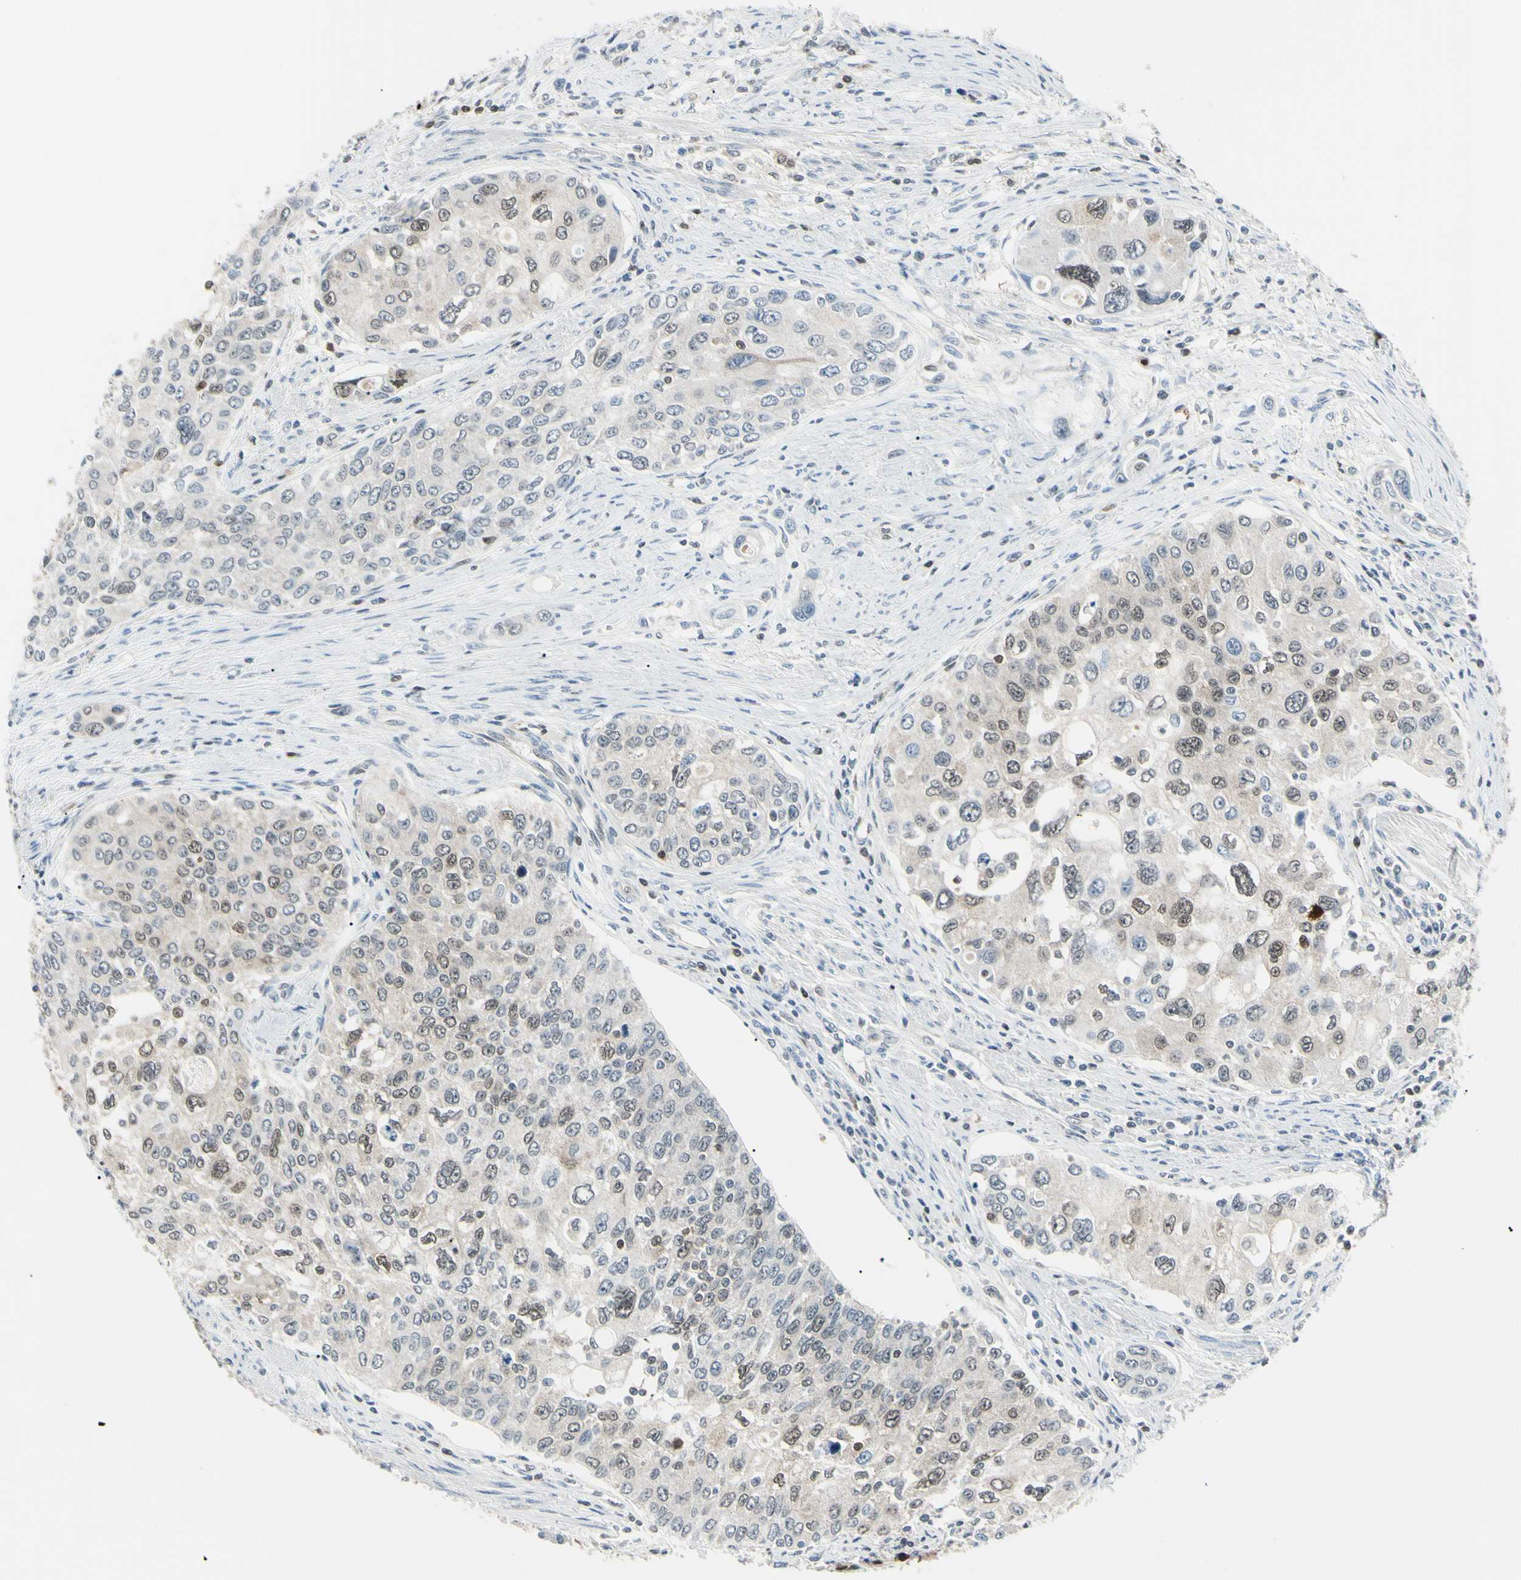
{"staining": {"intensity": "weak", "quantity": "<25%", "location": "nuclear"}, "tissue": "urothelial cancer", "cell_type": "Tumor cells", "image_type": "cancer", "snomed": [{"axis": "morphology", "description": "Urothelial carcinoma, High grade"}, {"axis": "topography", "description": "Urinary bladder"}], "caption": "This is a image of immunohistochemistry (IHC) staining of urothelial carcinoma (high-grade), which shows no positivity in tumor cells.", "gene": "PGK1", "patient": {"sex": "female", "age": 56}}